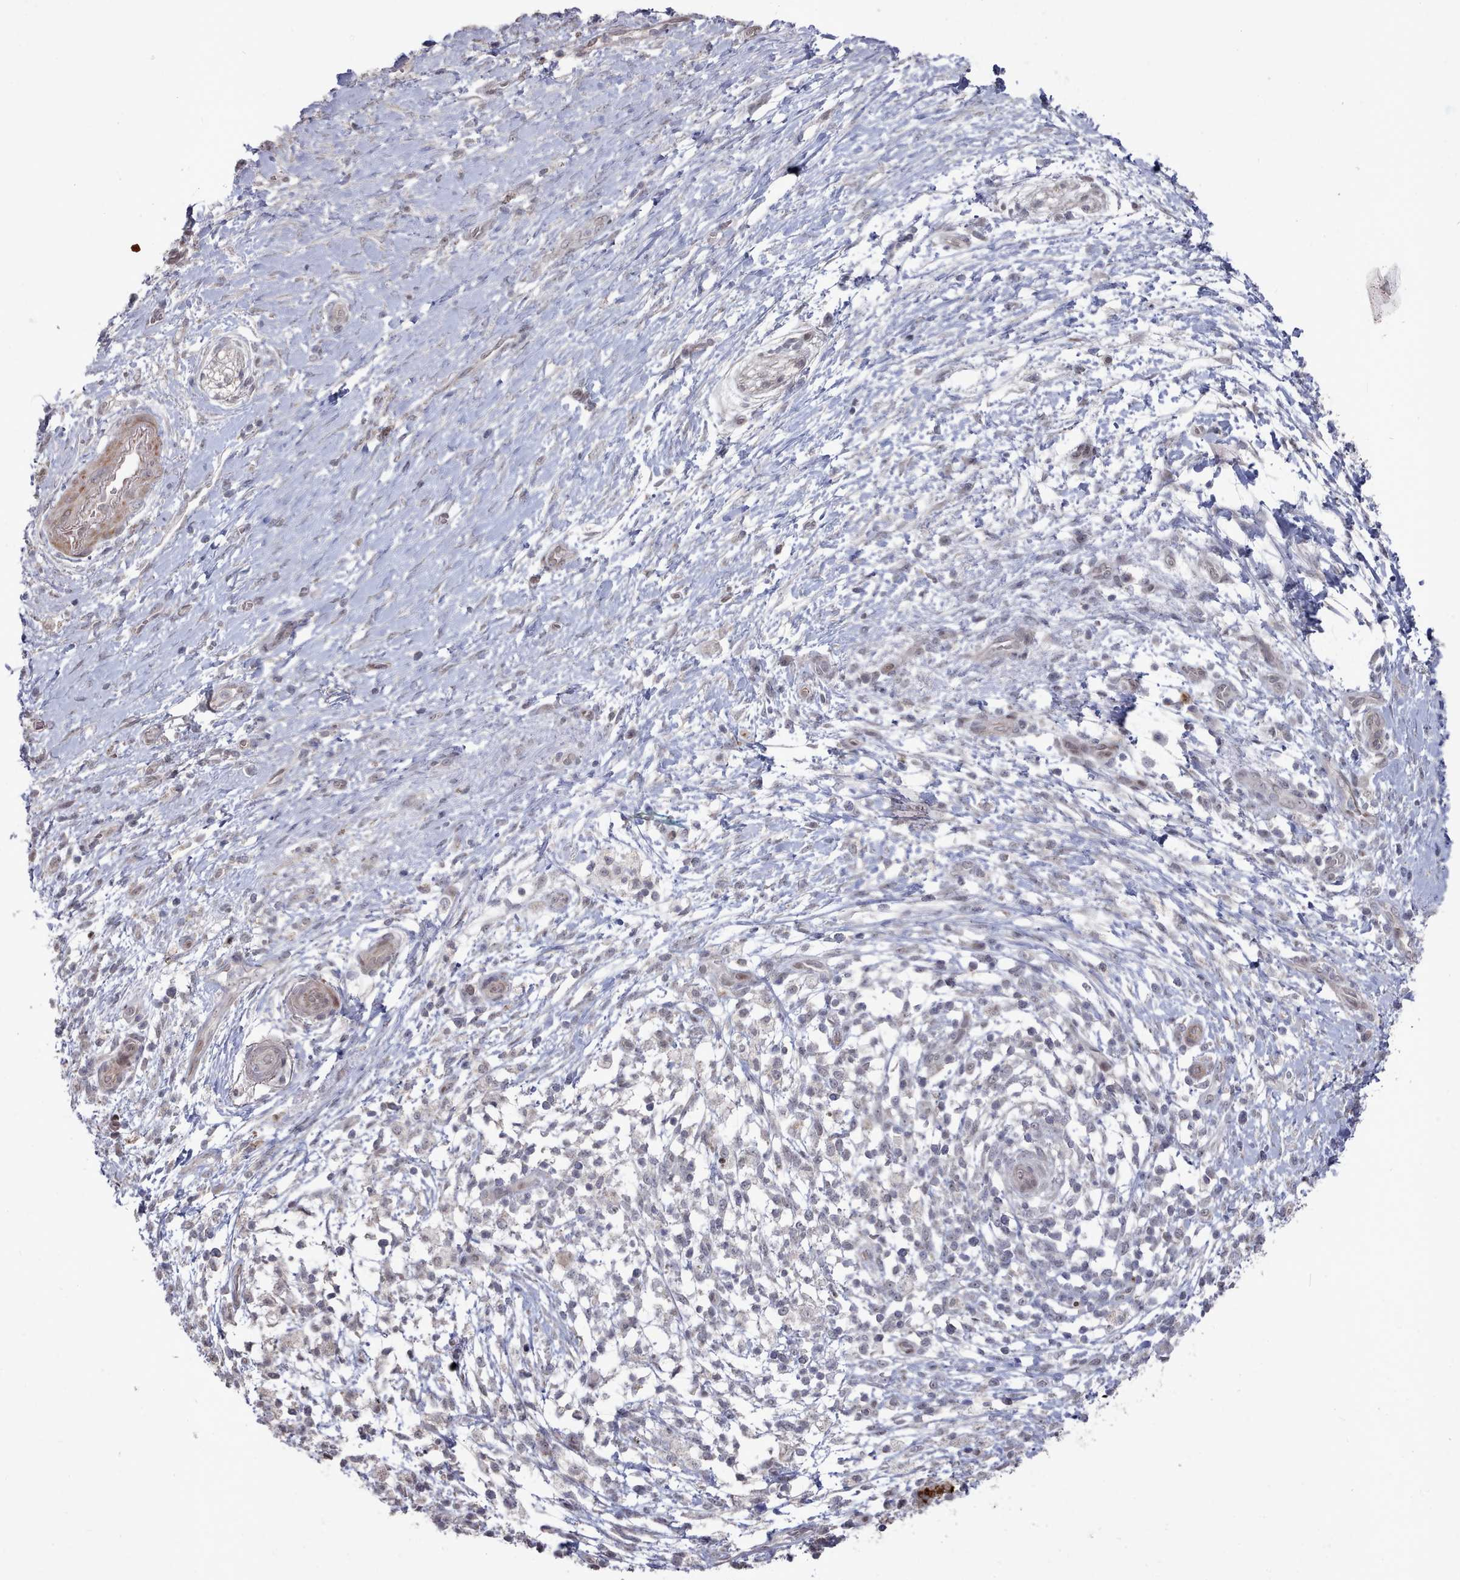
{"staining": {"intensity": "negative", "quantity": "none", "location": "none"}, "tissue": "pancreatic cancer", "cell_type": "Tumor cells", "image_type": "cancer", "snomed": [{"axis": "morphology", "description": "Adenocarcinoma, NOS"}, {"axis": "topography", "description": "Pancreas"}], "caption": "IHC of human pancreatic cancer demonstrates no expression in tumor cells.", "gene": "CPSF4", "patient": {"sex": "female", "age": 72}}